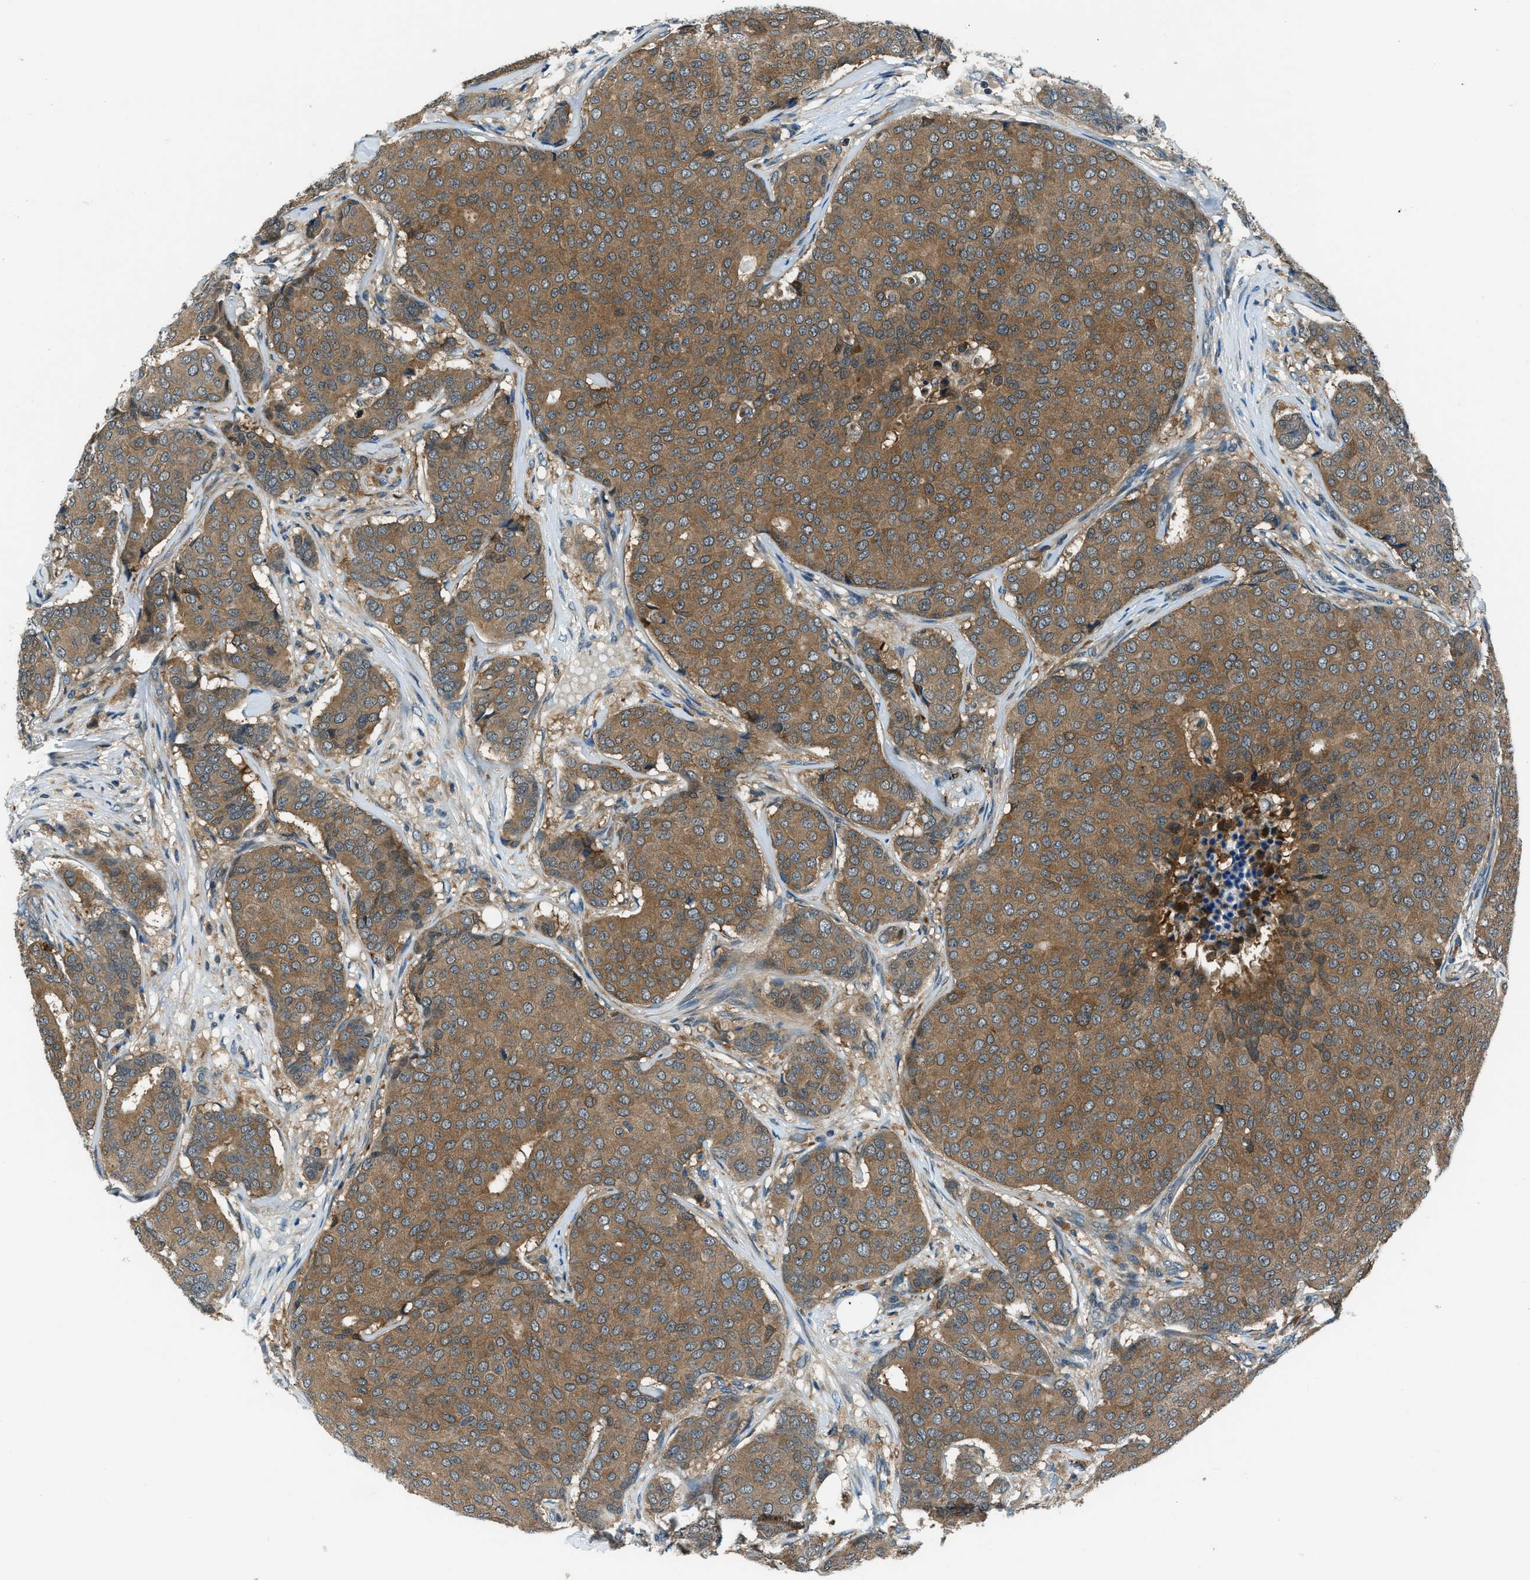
{"staining": {"intensity": "moderate", "quantity": ">75%", "location": "cytoplasmic/membranous"}, "tissue": "breast cancer", "cell_type": "Tumor cells", "image_type": "cancer", "snomed": [{"axis": "morphology", "description": "Duct carcinoma"}, {"axis": "topography", "description": "Breast"}], "caption": "There is medium levels of moderate cytoplasmic/membranous positivity in tumor cells of infiltrating ductal carcinoma (breast), as demonstrated by immunohistochemical staining (brown color).", "gene": "HEBP2", "patient": {"sex": "female", "age": 75}}